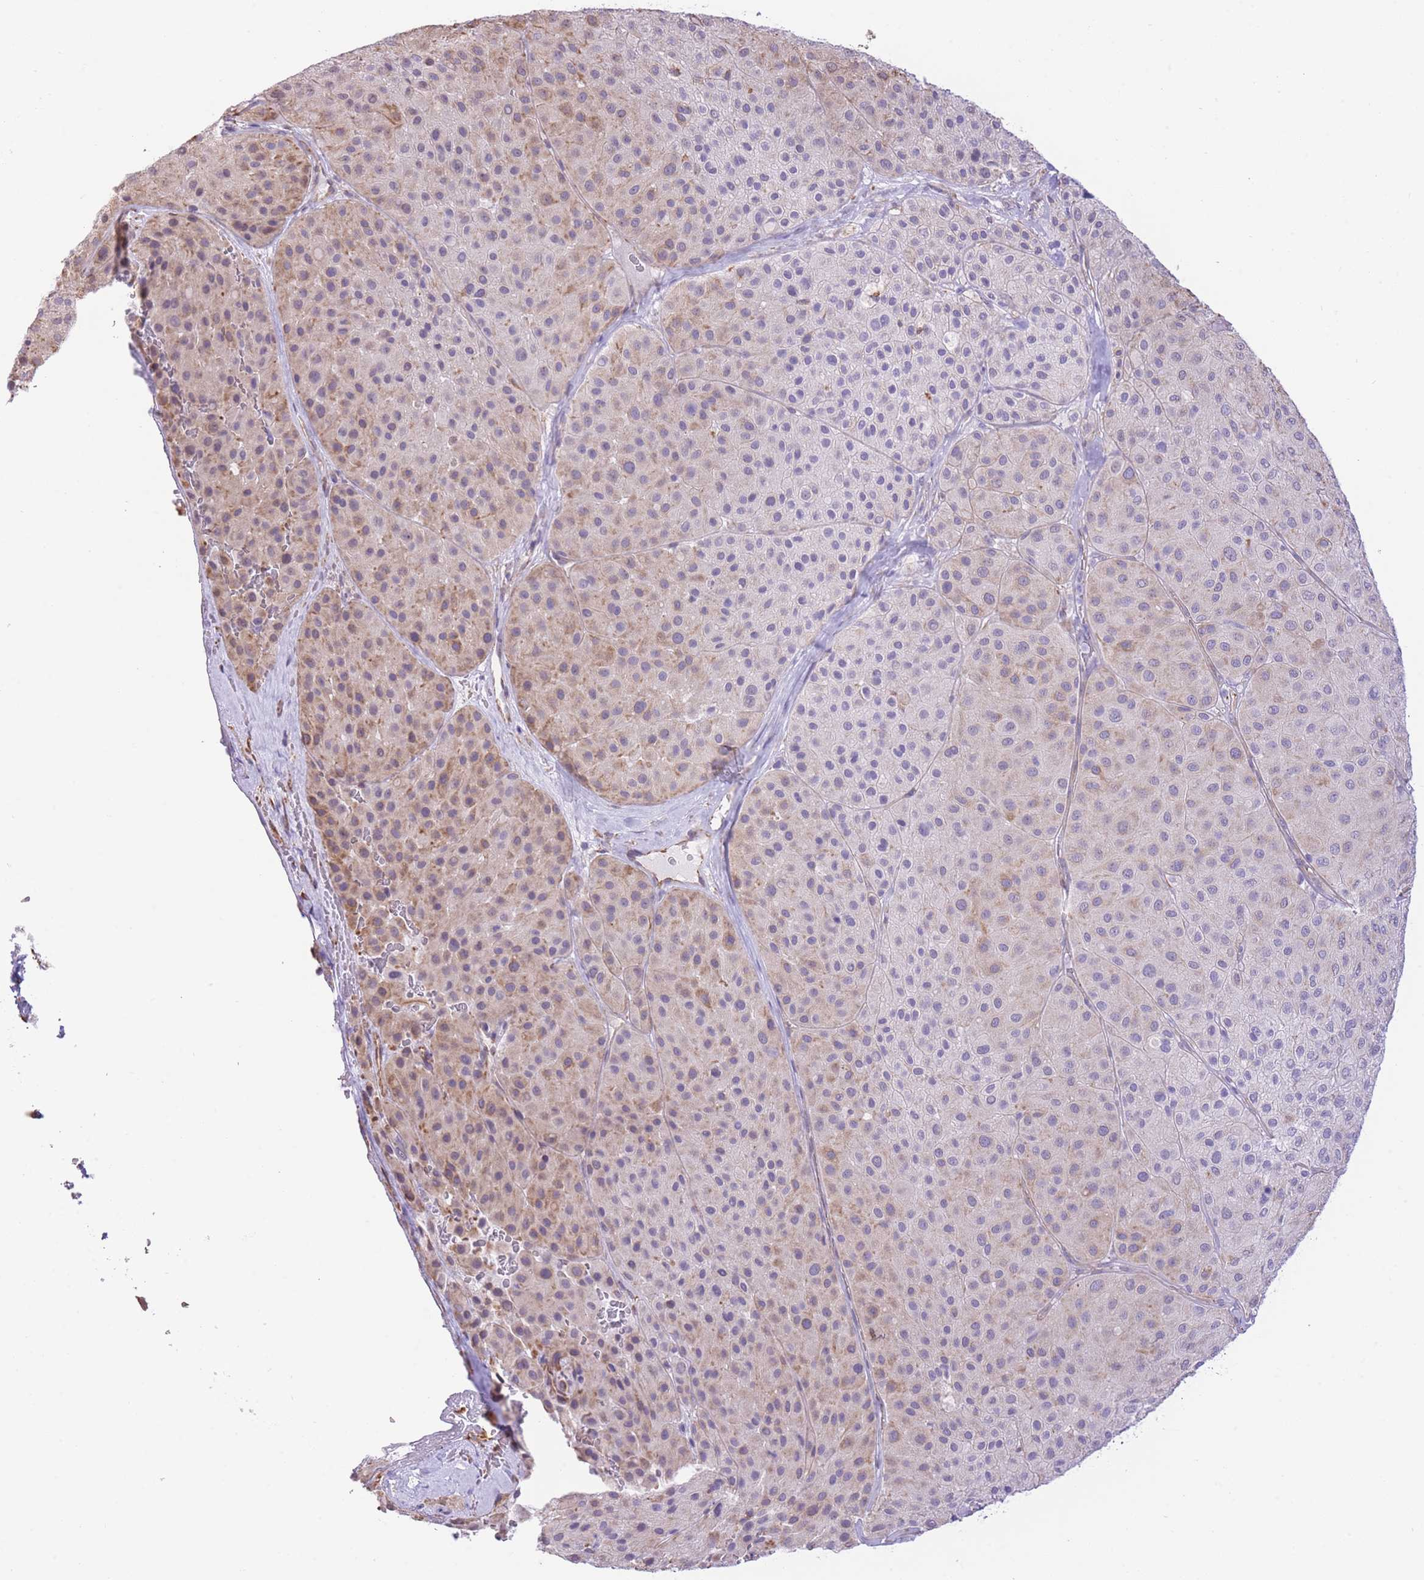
{"staining": {"intensity": "weak", "quantity": "25%-75%", "location": "cytoplasmic/membranous"}, "tissue": "melanoma", "cell_type": "Tumor cells", "image_type": "cancer", "snomed": [{"axis": "morphology", "description": "Malignant melanoma, Metastatic site"}, {"axis": "topography", "description": "Smooth muscle"}], "caption": "Melanoma stained with DAB (3,3'-diaminobenzidine) immunohistochemistry (IHC) exhibits low levels of weak cytoplasmic/membranous expression in about 25%-75% of tumor cells. (DAB = brown stain, brightfield microscopy at high magnification).", "gene": "PSG8", "patient": {"sex": "male", "age": 41}}